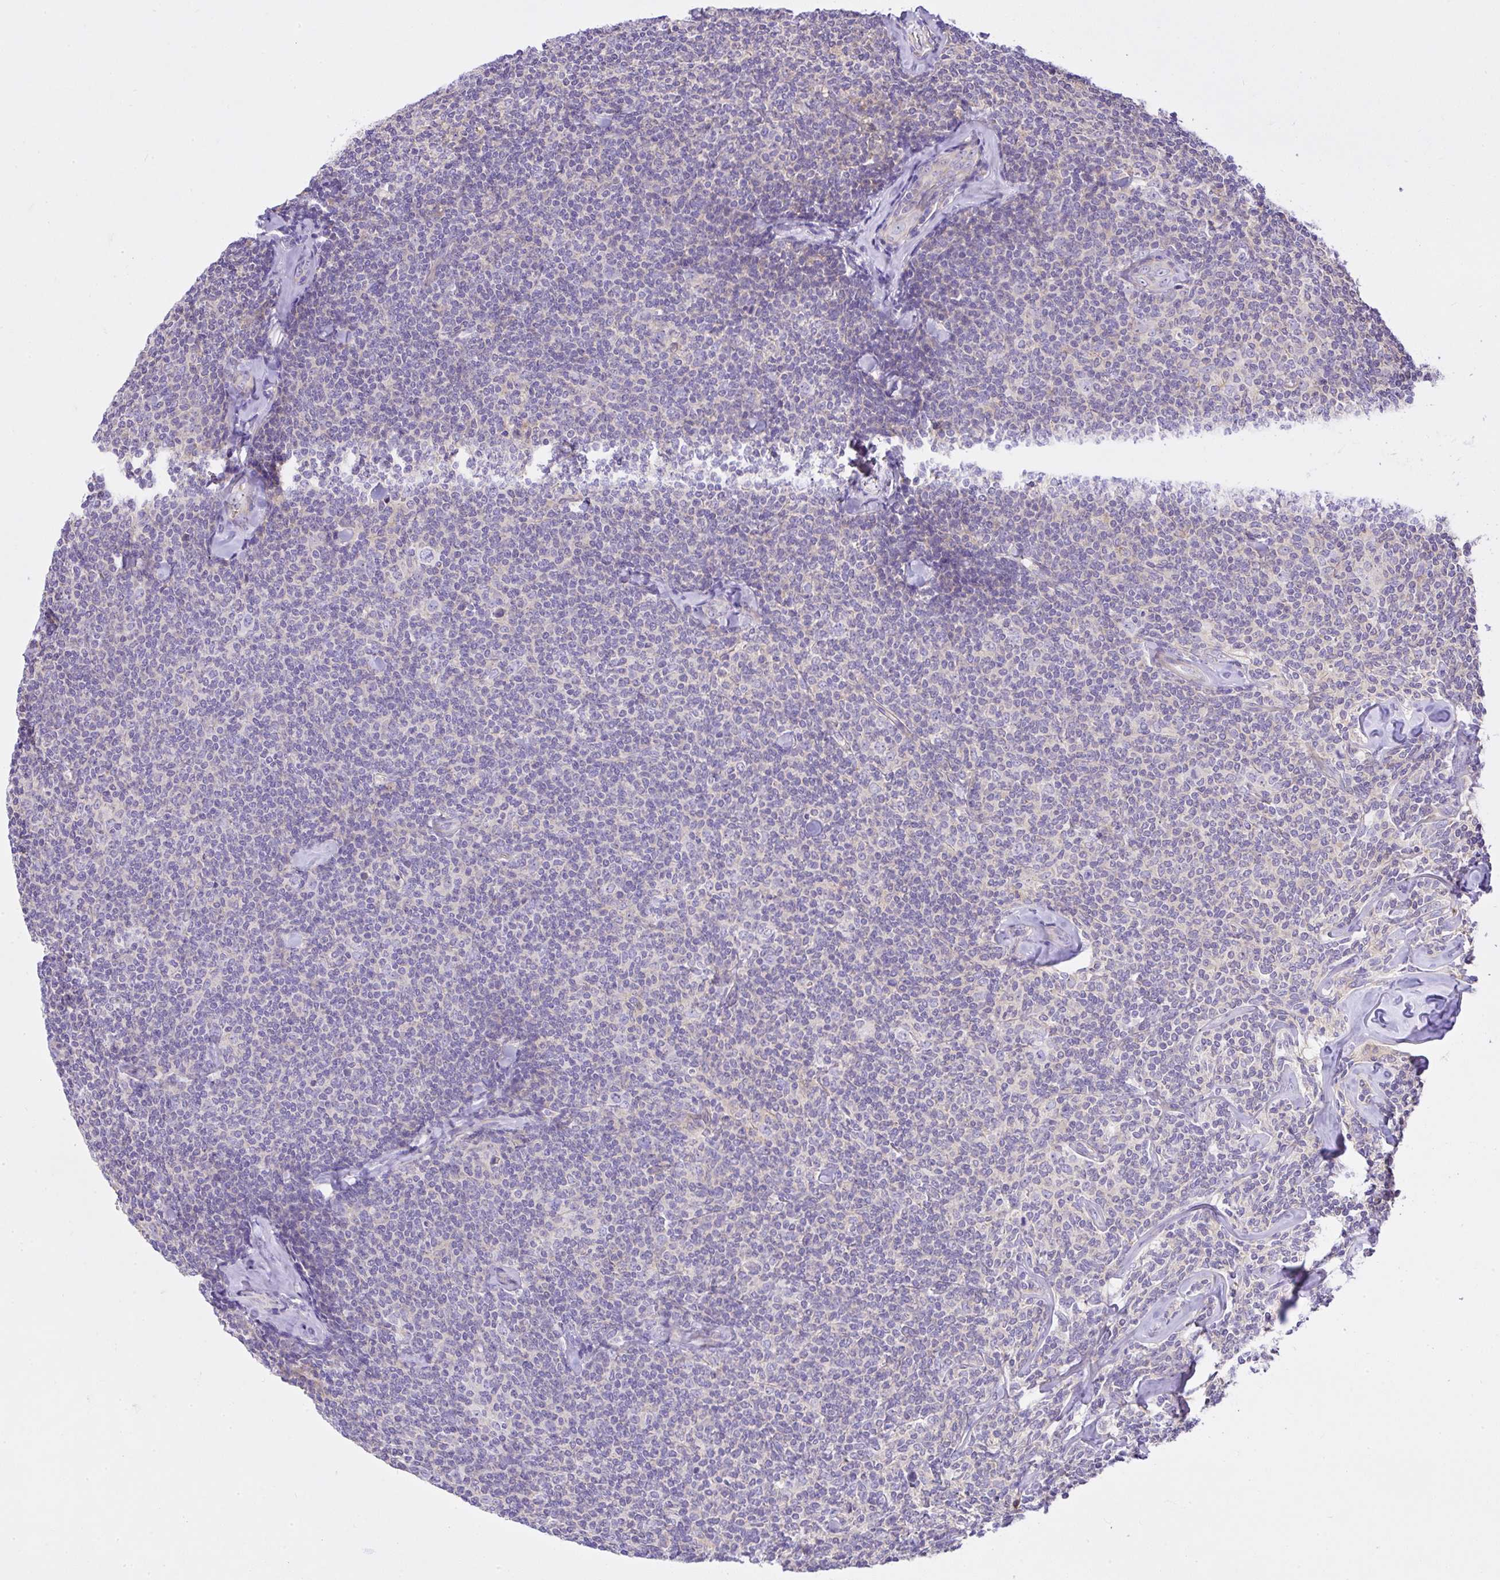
{"staining": {"intensity": "negative", "quantity": "none", "location": "none"}, "tissue": "lymphoma", "cell_type": "Tumor cells", "image_type": "cancer", "snomed": [{"axis": "morphology", "description": "Malignant lymphoma, non-Hodgkin's type, Low grade"}, {"axis": "topography", "description": "Lymph node"}], "caption": "Tumor cells are negative for brown protein staining in lymphoma.", "gene": "CCDC142", "patient": {"sex": "female", "age": 56}}